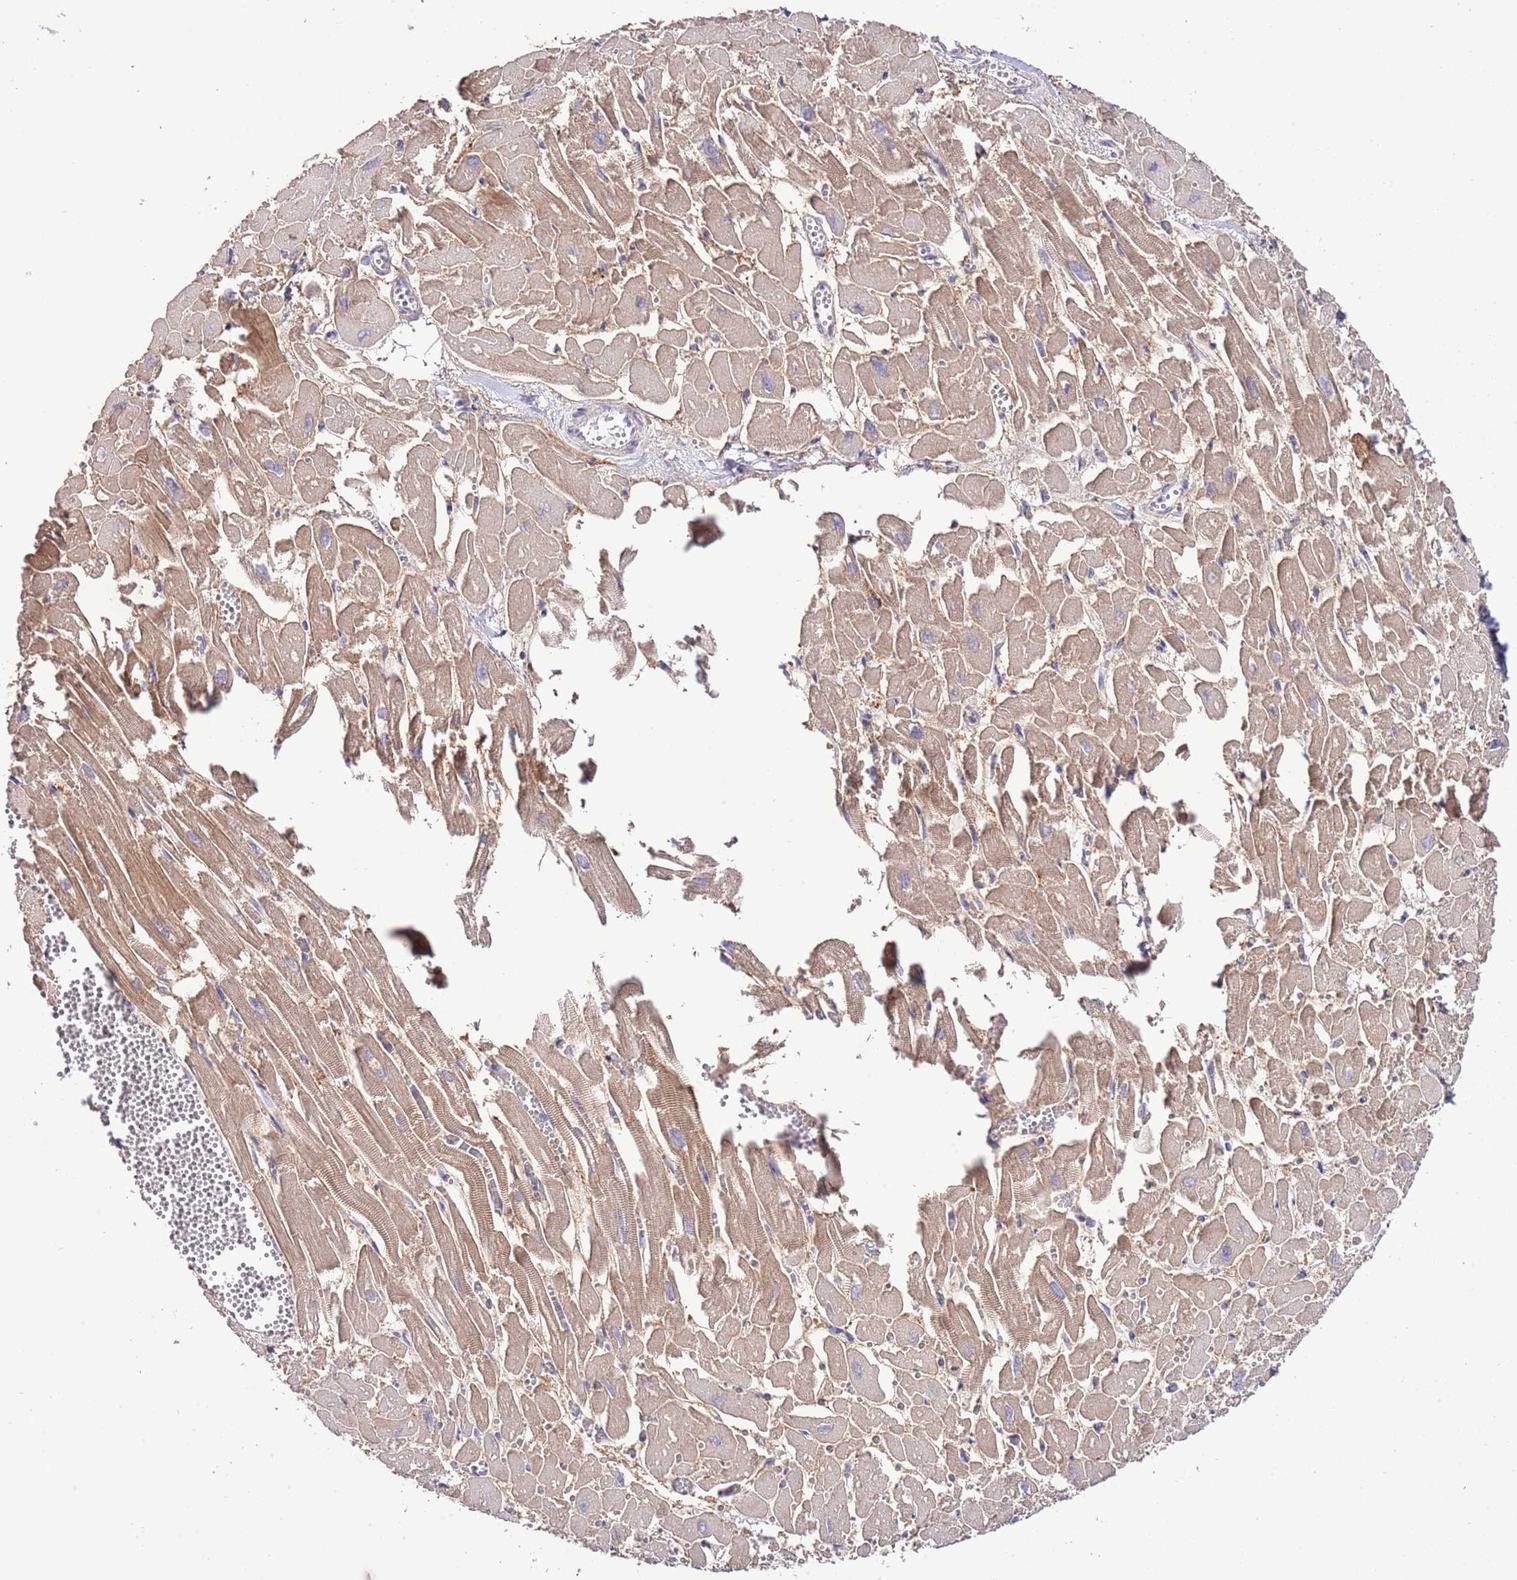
{"staining": {"intensity": "moderate", "quantity": ">75%", "location": "cytoplasmic/membranous"}, "tissue": "heart muscle", "cell_type": "Cardiomyocytes", "image_type": "normal", "snomed": [{"axis": "morphology", "description": "Normal tissue, NOS"}, {"axis": "topography", "description": "Heart"}], "caption": "A histopathology image showing moderate cytoplasmic/membranous expression in about >75% of cardiomyocytes in unremarkable heart muscle, as visualized by brown immunohistochemical staining.", "gene": "EFHD1", "patient": {"sex": "male", "age": 54}}